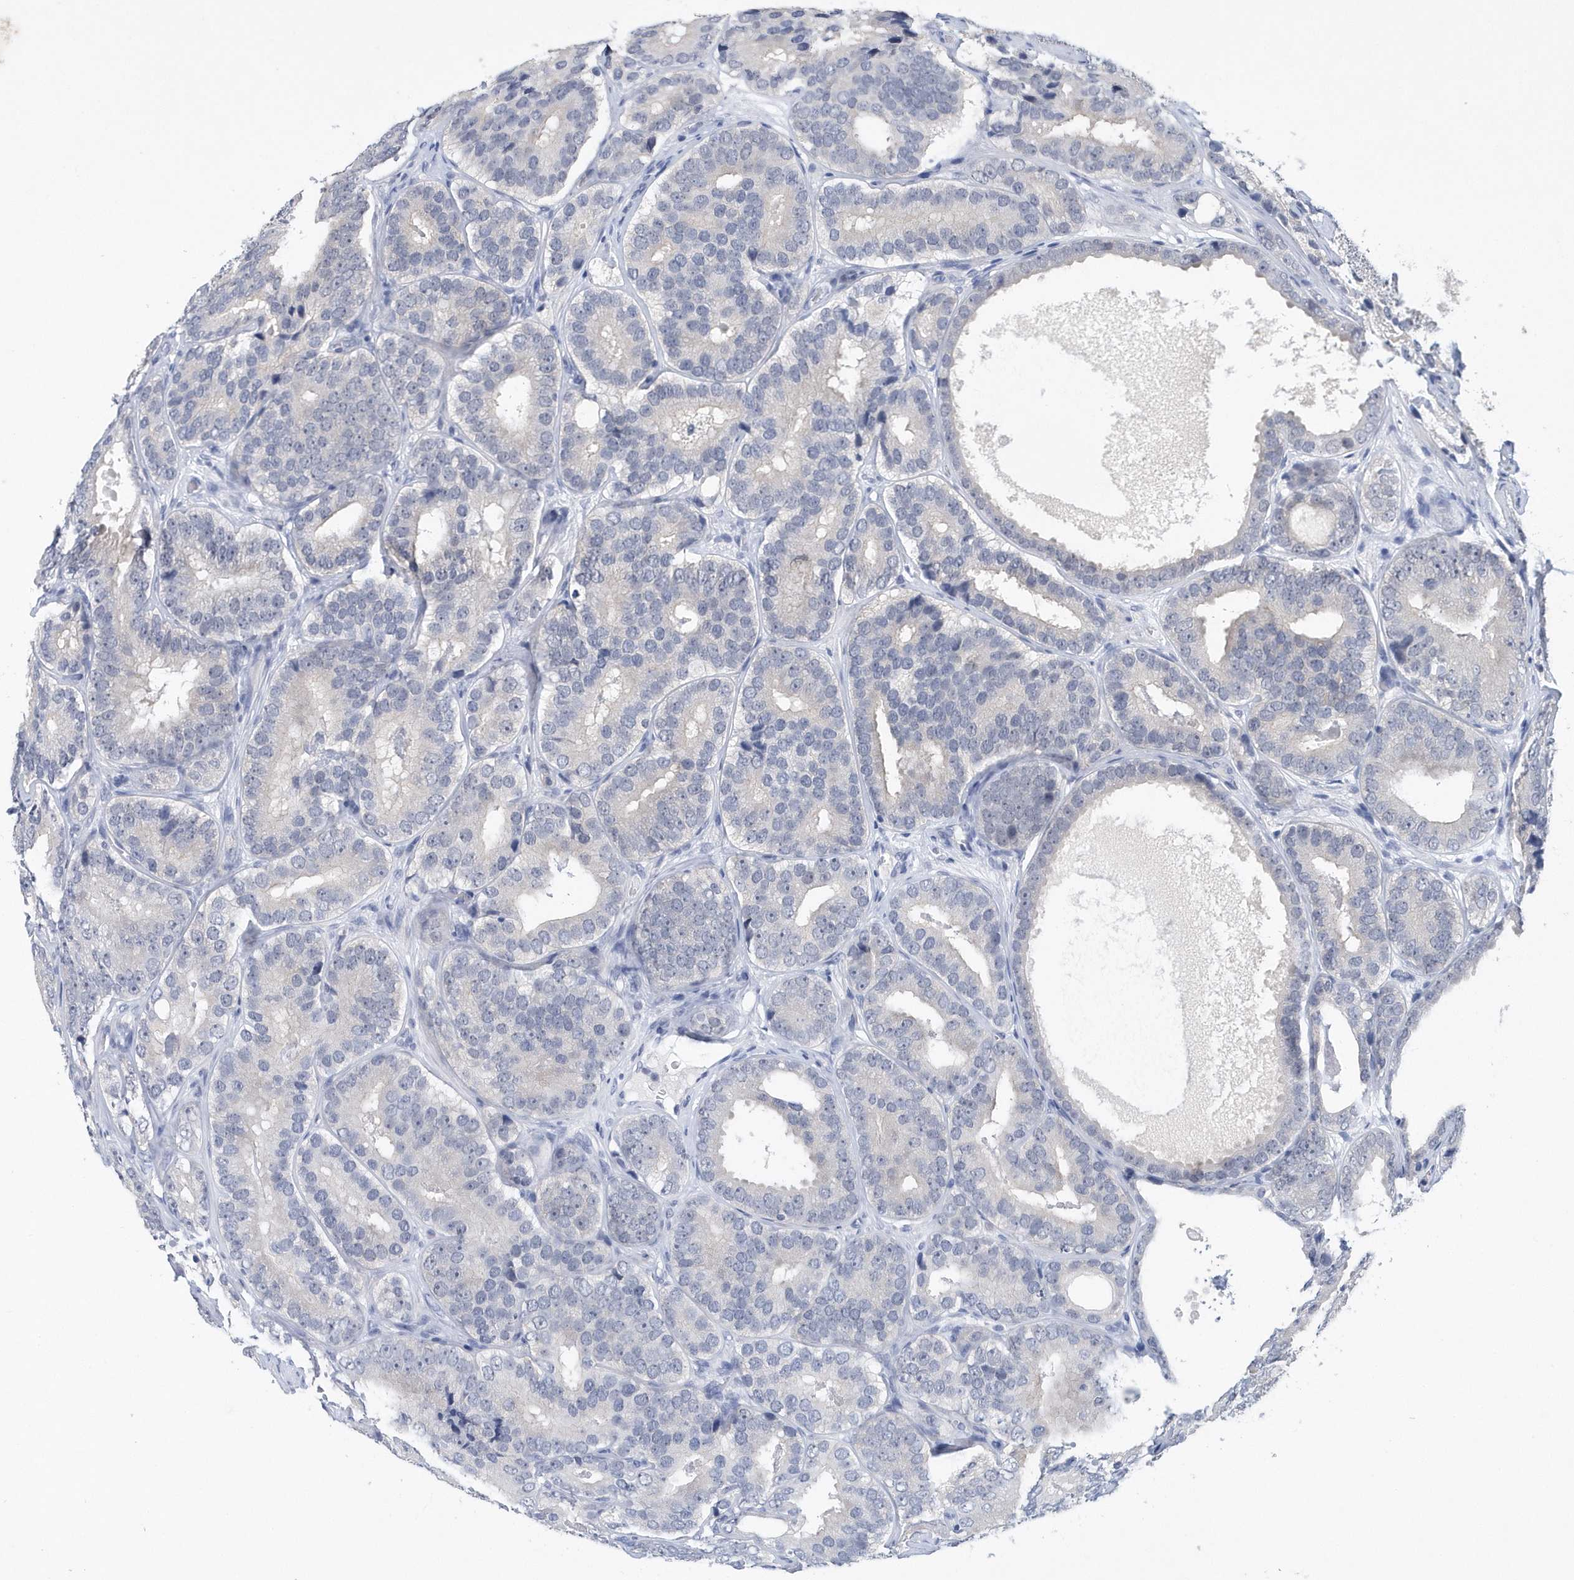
{"staining": {"intensity": "negative", "quantity": "none", "location": "none"}, "tissue": "prostate cancer", "cell_type": "Tumor cells", "image_type": "cancer", "snomed": [{"axis": "morphology", "description": "Adenocarcinoma, High grade"}, {"axis": "topography", "description": "Prostate"}], "caption": "Immunohistochemistry micrograph of human high-grade adenocarcinoma (prostate) stained for a protein (brown), which shows no expression in tumor cells.", "gene": "SRGAP3", "patient": {"sex": "male", "age": 56}}